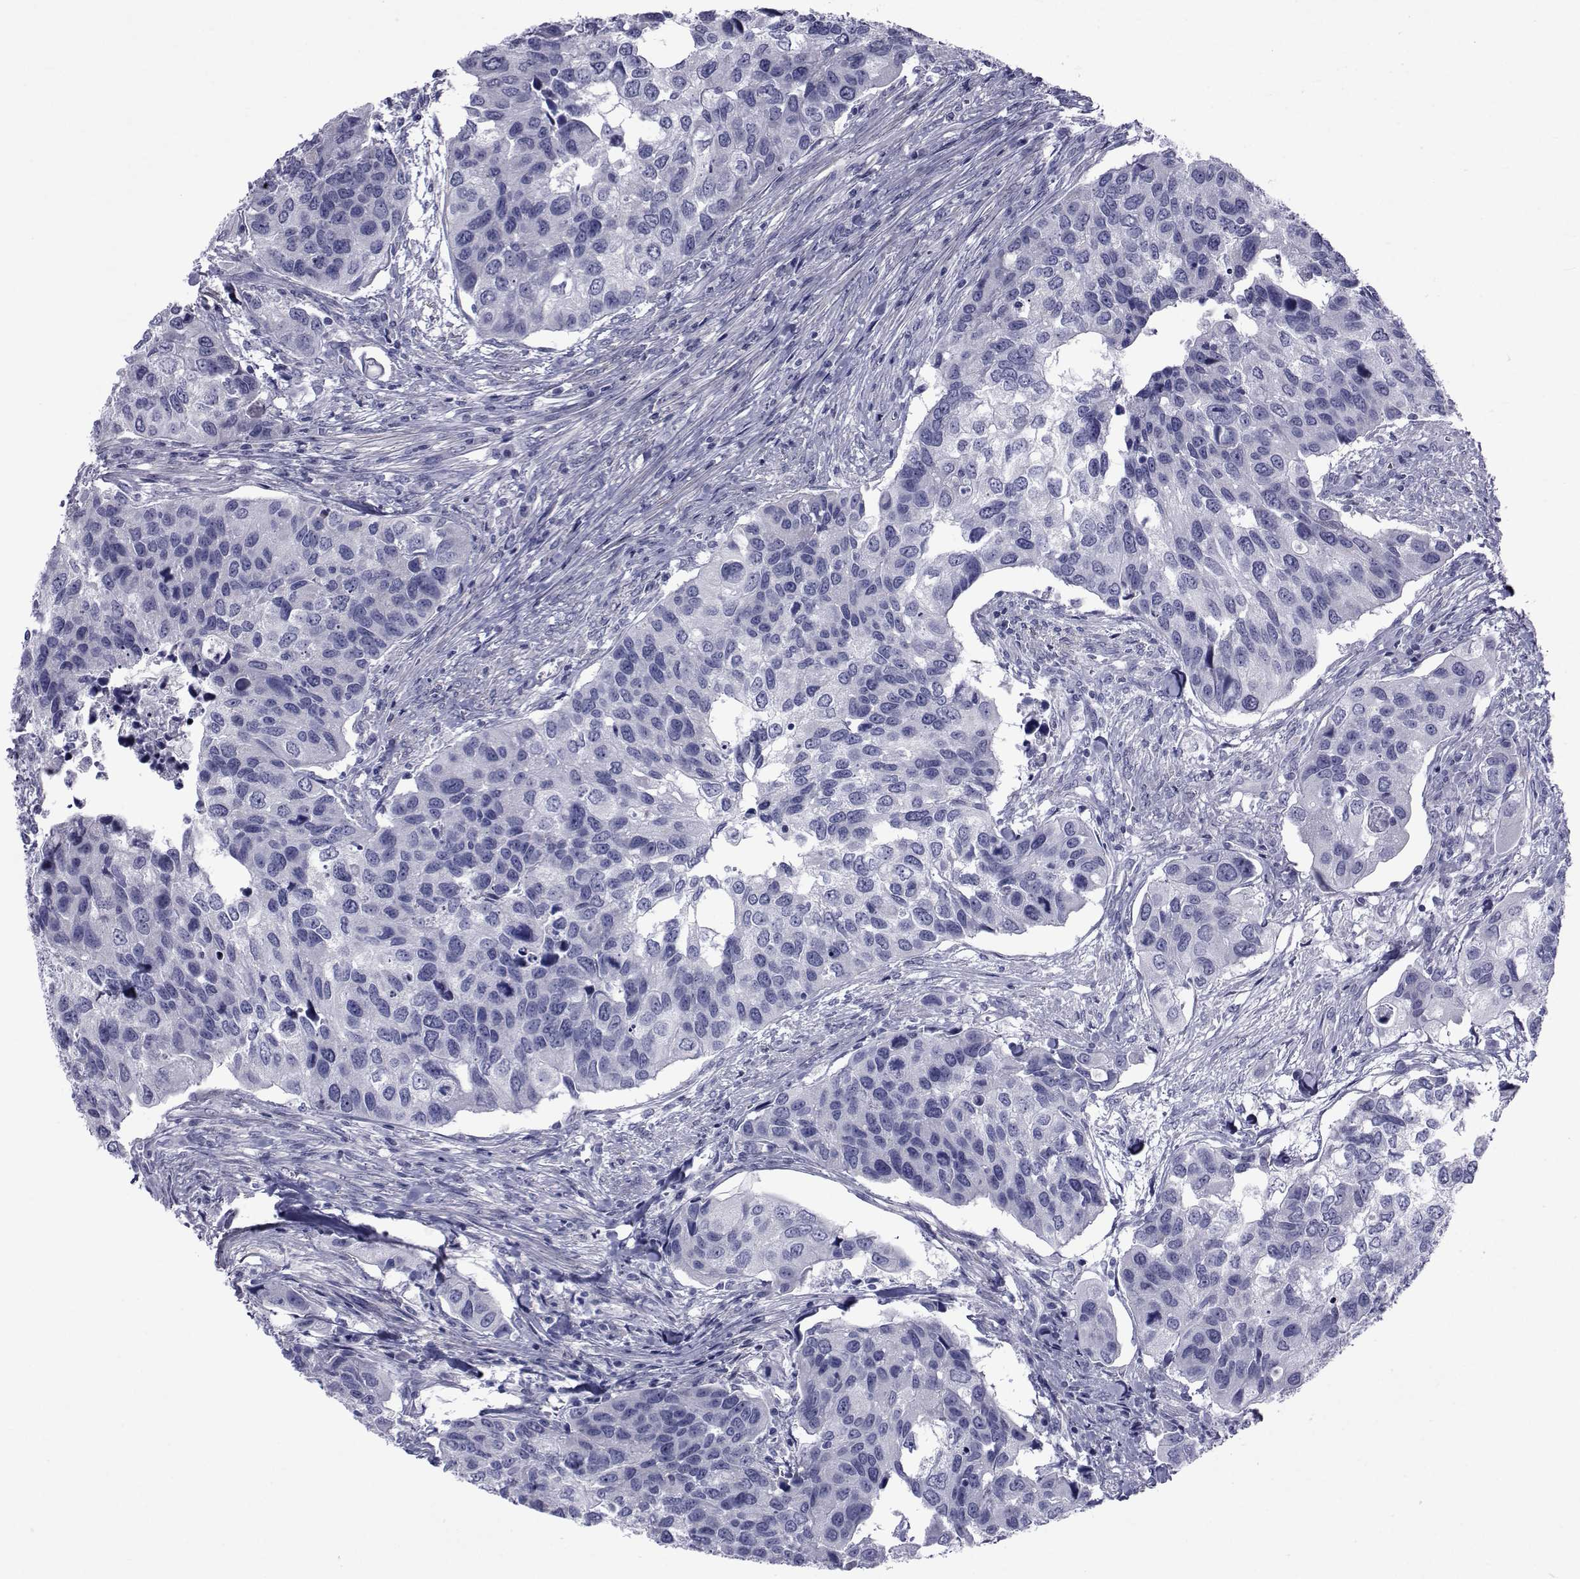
{"staining": {"intensity": "negative", "quantity": "none", "location": "none"}, "tissue": "urothelial cancer", "cell_type": "Tumor cells", "image_type": "cancer", "snomed": [{"axis": "morphology", "description": "Urothelial carcinoma, High grade"}, {"axis": "topography", "description": "Urinary bladder"}], "caption": "Urothelial cancer was stained to show a protein in brown. There is no significant positivity in tumor cells. The staining was performed using DAB to visualize the protein expression in brown, while the nuclei were stained in blue with hematoxylin (Magnification: 20x).", "gene": "GKAP1", "patient": {"sex": "male", "age": 60}}